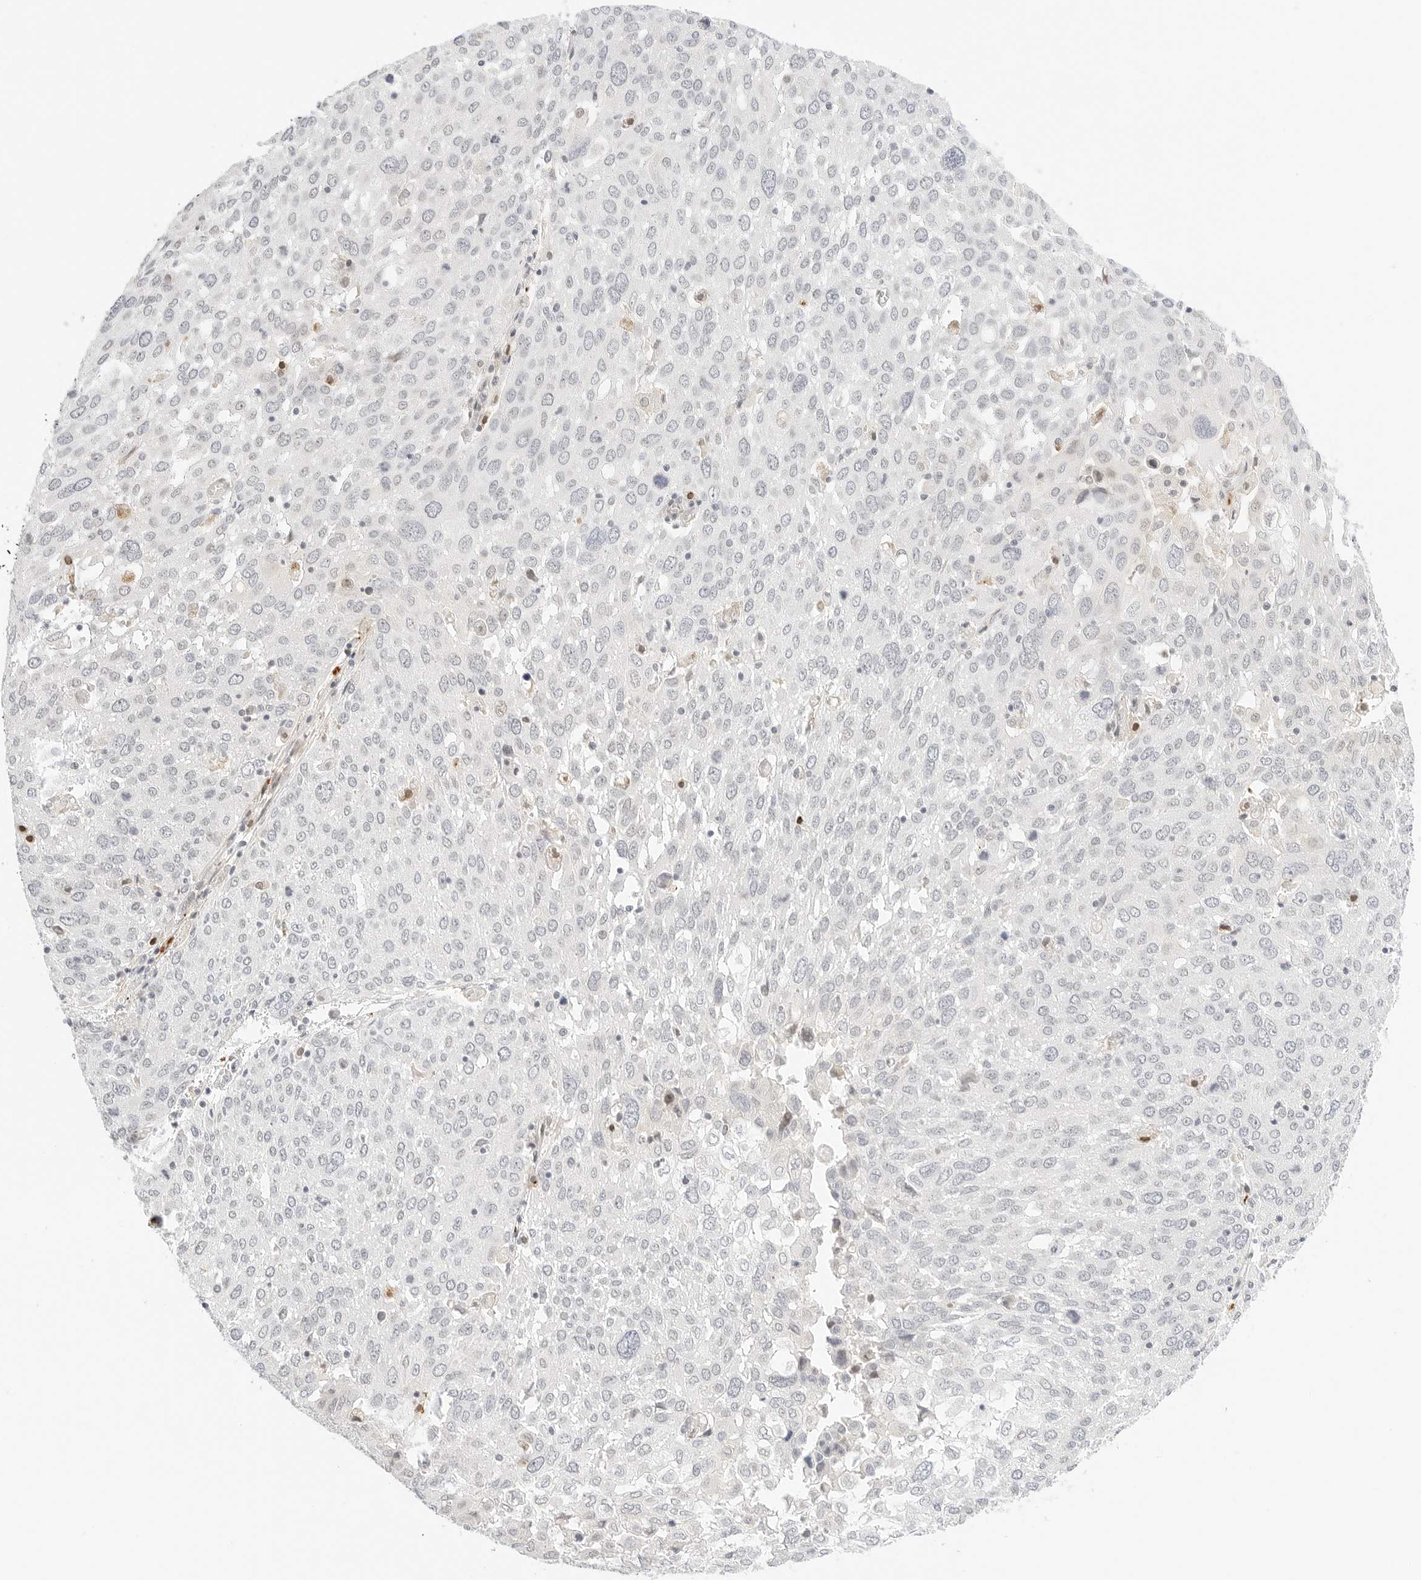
{"staining": {"intensity": "negative", "quantity": "none", "location": "none"}, "tissue": "lung cancer", "cell_type": "Tumor cells", "image_type": "cancer", "snomed": [{"axis": "morphology", "description": "Squamous cell carcinoma, NOS"}, {"axis": "topography", "description": "Lung"}], "caption": "This is an IHC histopathology image of lung squamous cell carcinoma. There is no positivity in tumor cells.", "gene": "TEKT2", "patient": {"sex": "male", "age": 65}}